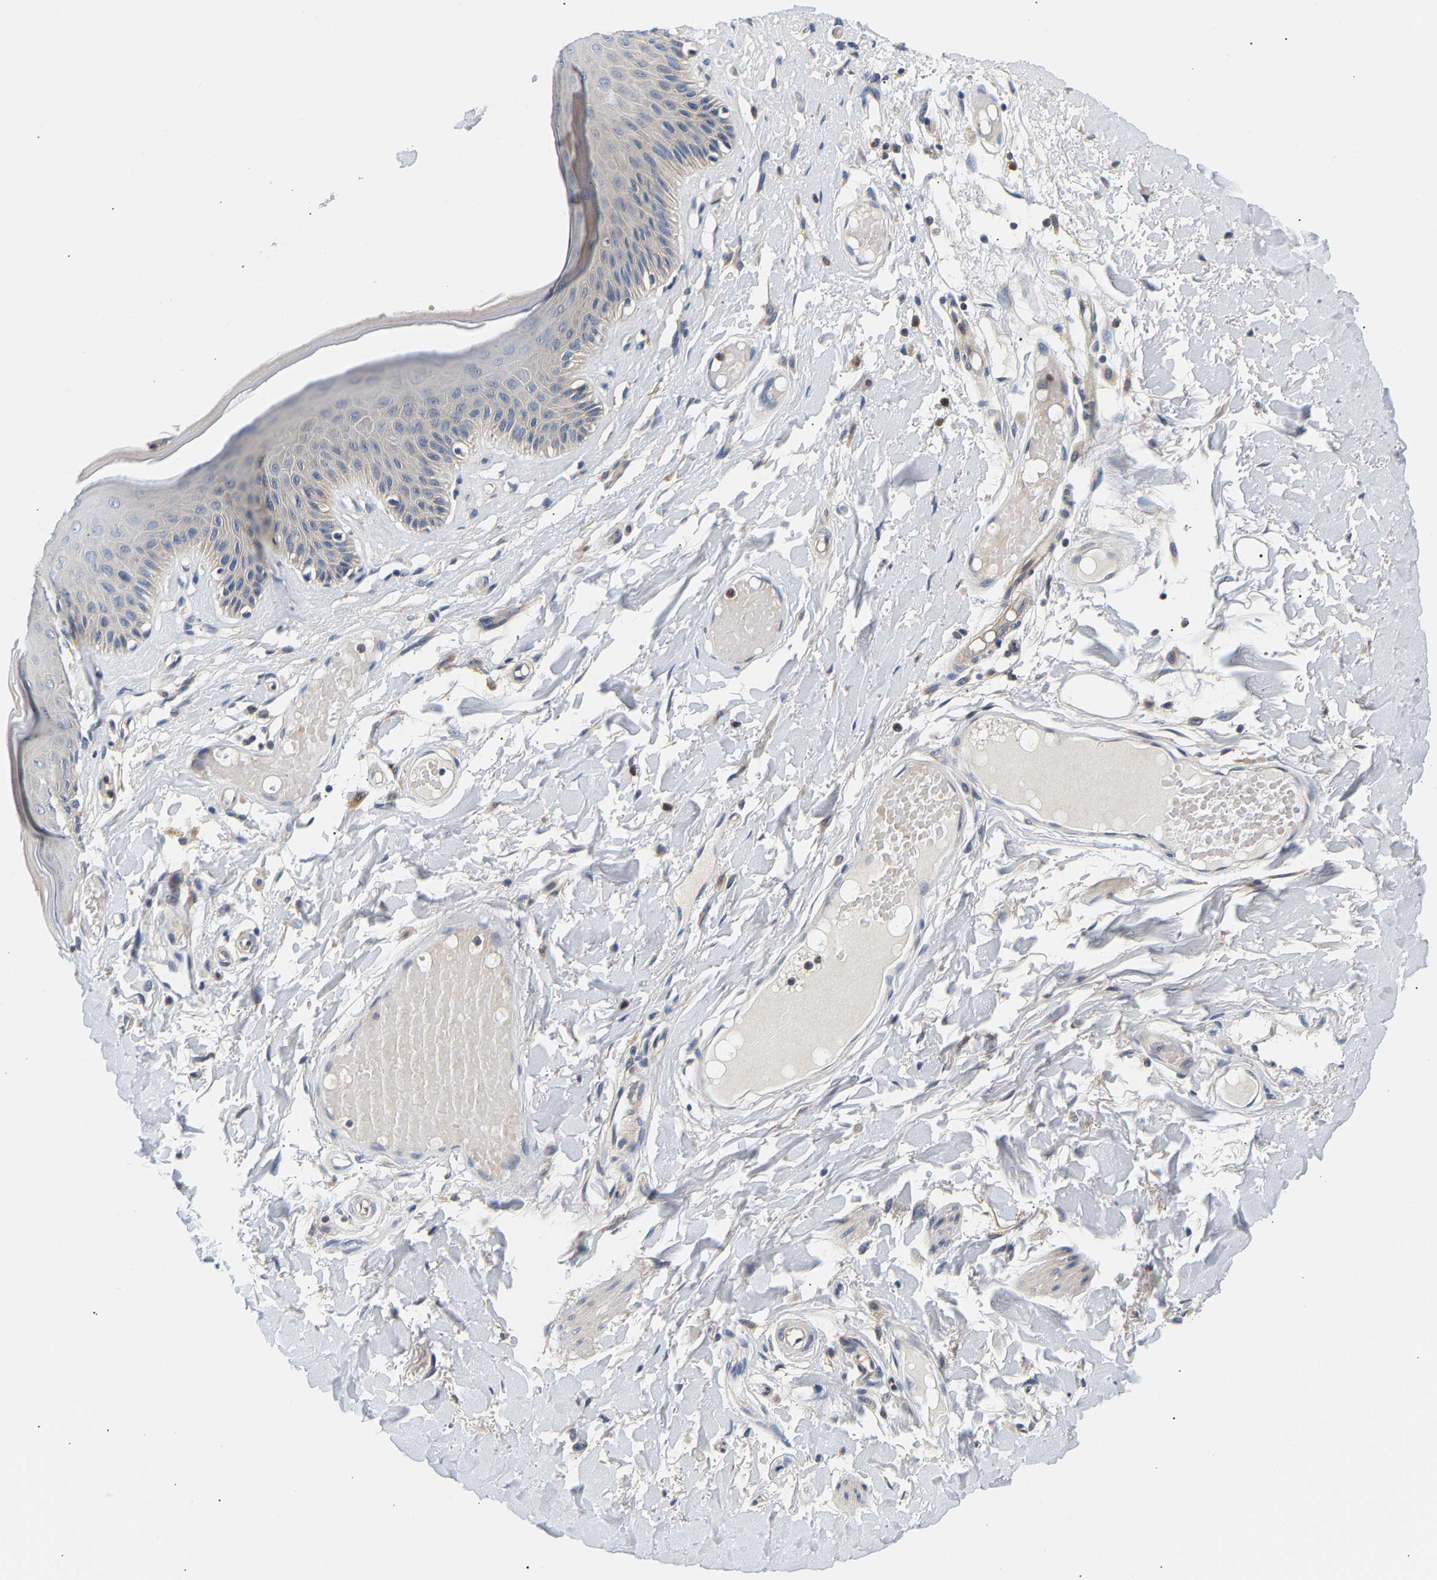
{"staining": {"intensity": "moderate", "quantity": "<25%", "location": "cytoplasmic/membranous"}, "tissue": "skin", "cell_type": "Epidermal cells", "image_type": "normal", "snomed": [{"axis": "morphology", "description": "Normal tissue, NOS"}, {"axis": "topography", "description": "Vulva"}], "caption": "Approximately <25% of epidermal cells in benign skin demonstrate moderate cytoplasmic/membranous protein expression as visualized by brown immunohistochemical staining.", "gene": "PPID", "patient": {"sex": "female", "age": 73}}